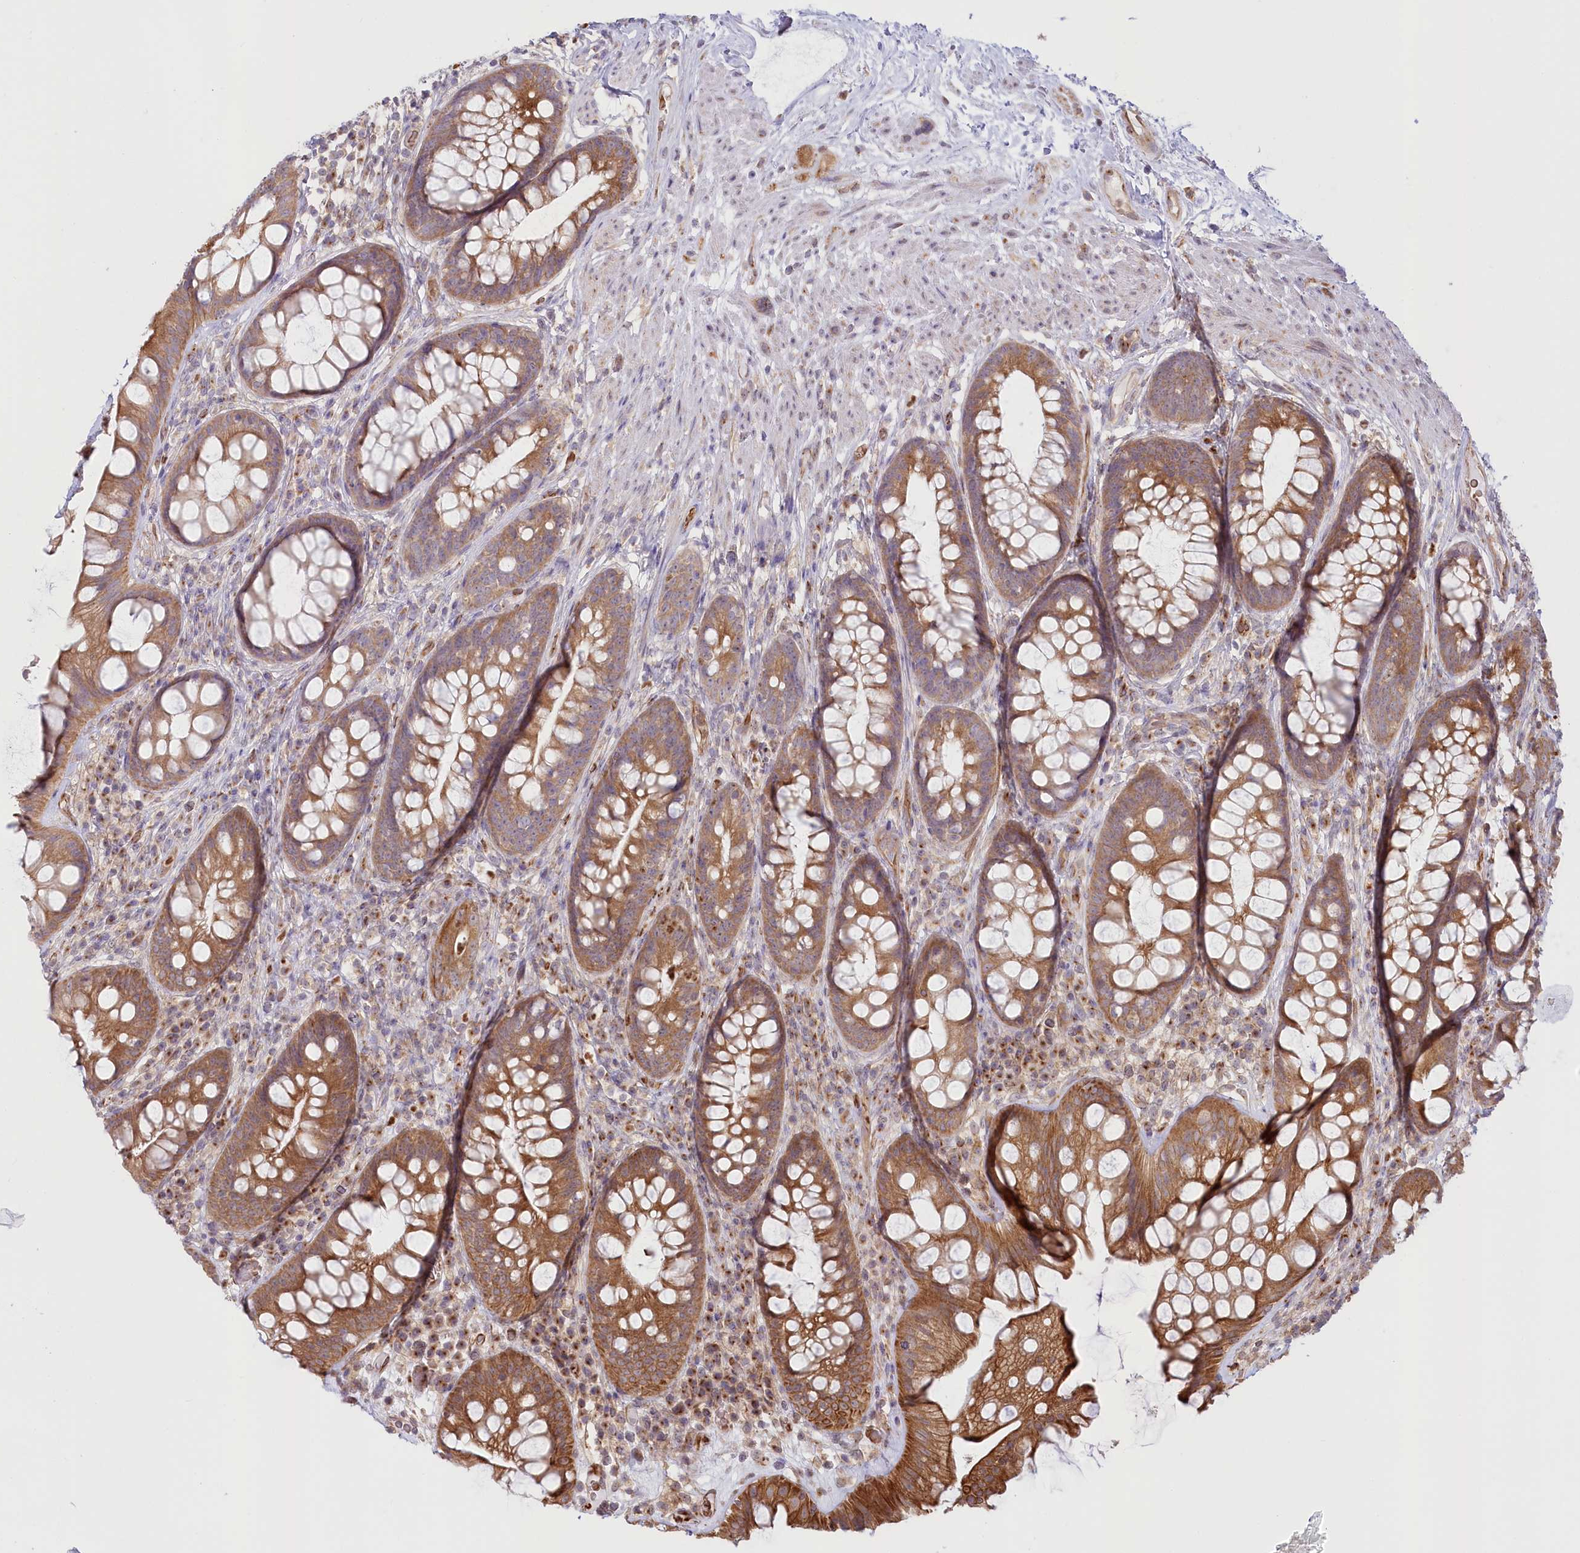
{"staining": {"intensity": "moderate", "quantity": ">75%", "location": "cytoplasmic/membranous"}, "tissue": "rectum", "cell_type": "Glandular cells", "image_type": "normal", "snomed": [{"axis": "morphology", "description": "Normal tissue, NOS"}, {"axis": "topography", "description": "Rectum"}], "caption": "Protein analysis of unremarkable rectum shows moderate cytoplasmic/membranous positivity in approximately >75% of glandular cells. Ihc stains the protein in brown and the nuclei are stained blue.", "gene": "COMMD3", "patient": {"sex": "male", "age": 74}}